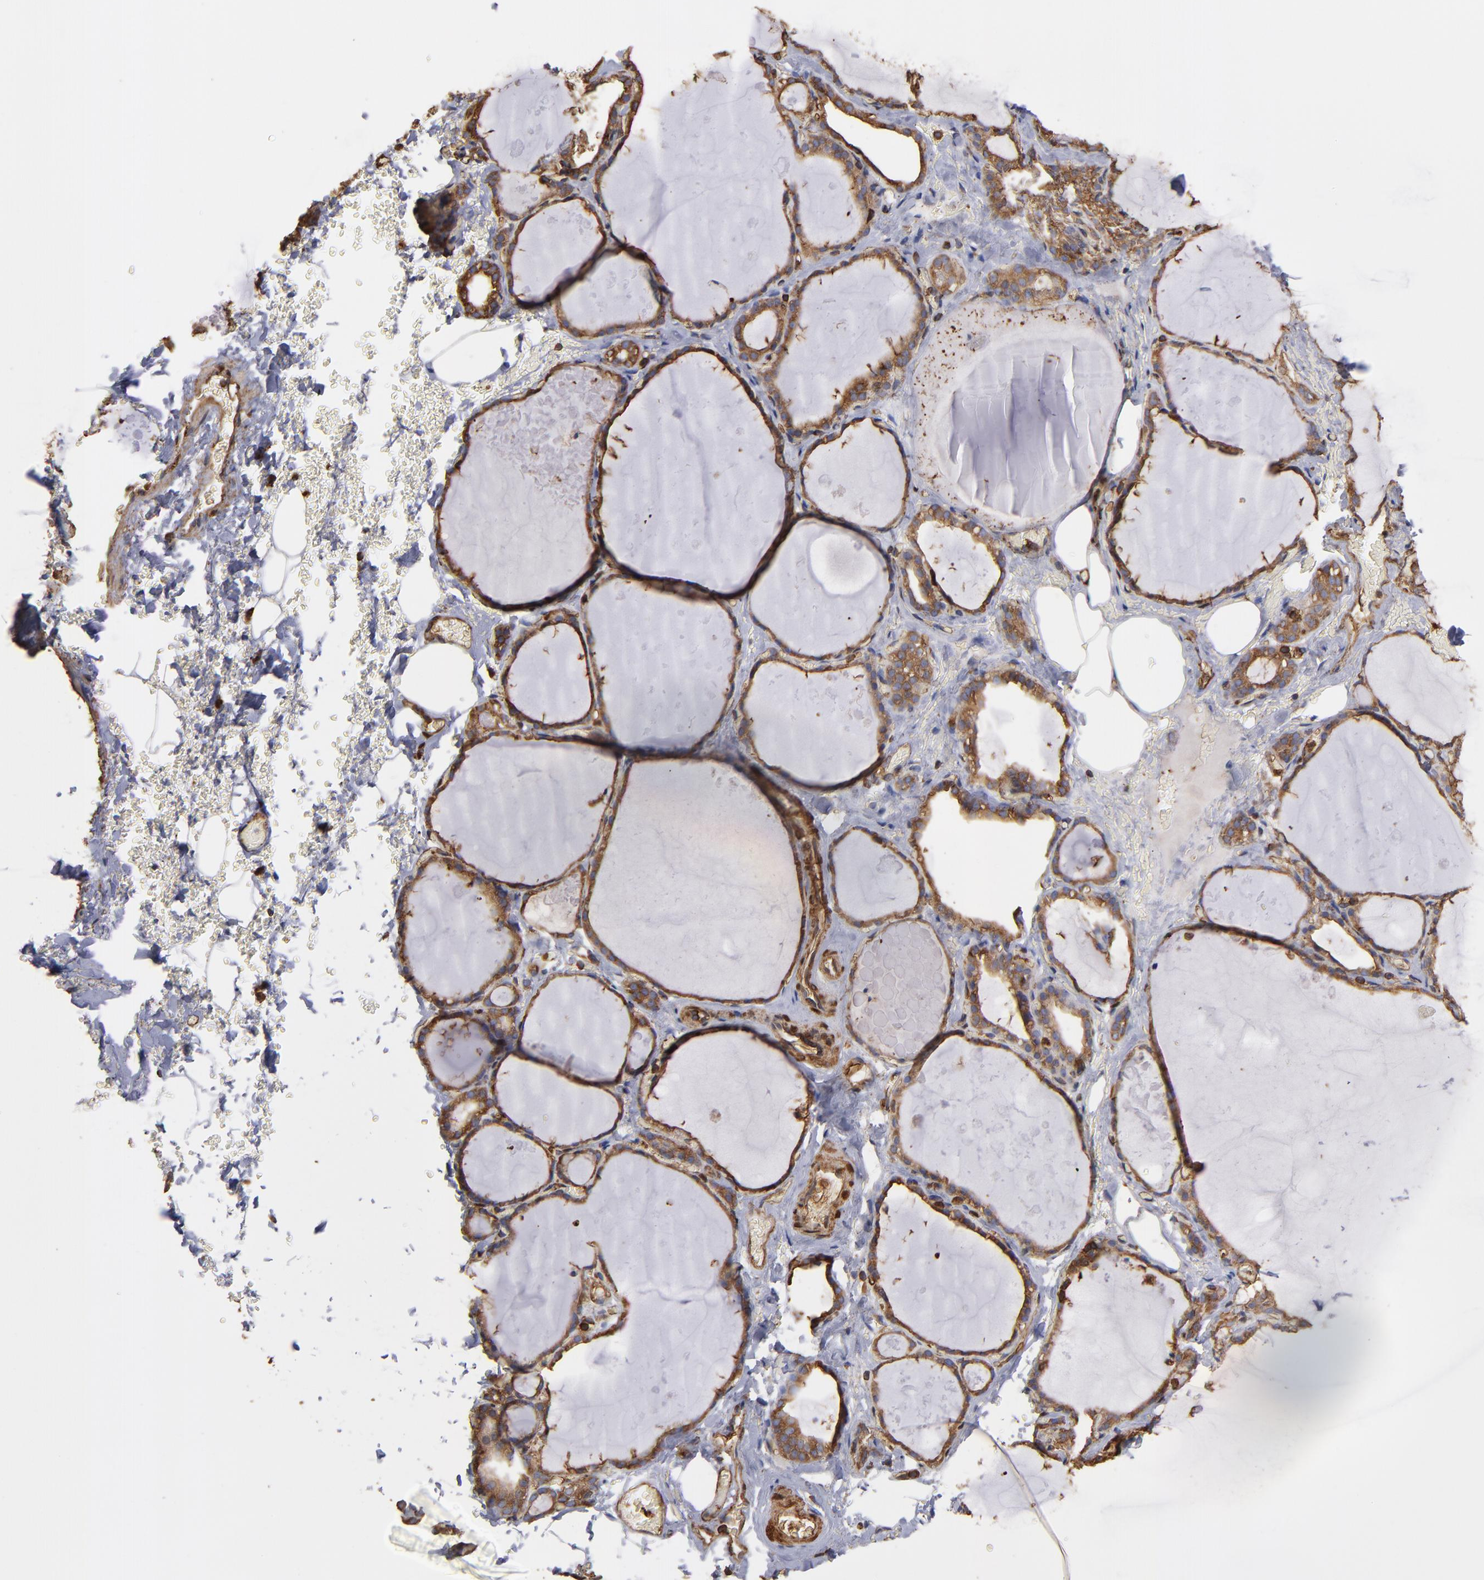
{"staining": {"intensity": "moderate", "quantity": ">75%", "location": "cytoplasmic/membranous"}, "tissue": "thyroid gland", "cell_type": "Glandular cells", "image_type": "normal", "snomed": [{"axis": "morphology", "description": "Normal tissue, NOS"}, {"axis": "topography", "description": "Thyroid gland"}], "caption": "Thyroid gland stained with a brown dye exhibits moderate cytoplasmic/membranous positive staining in about >75% of glandular cells.", "gene": "ACTN4", "patient": {"sex": "male", "age": 61}}